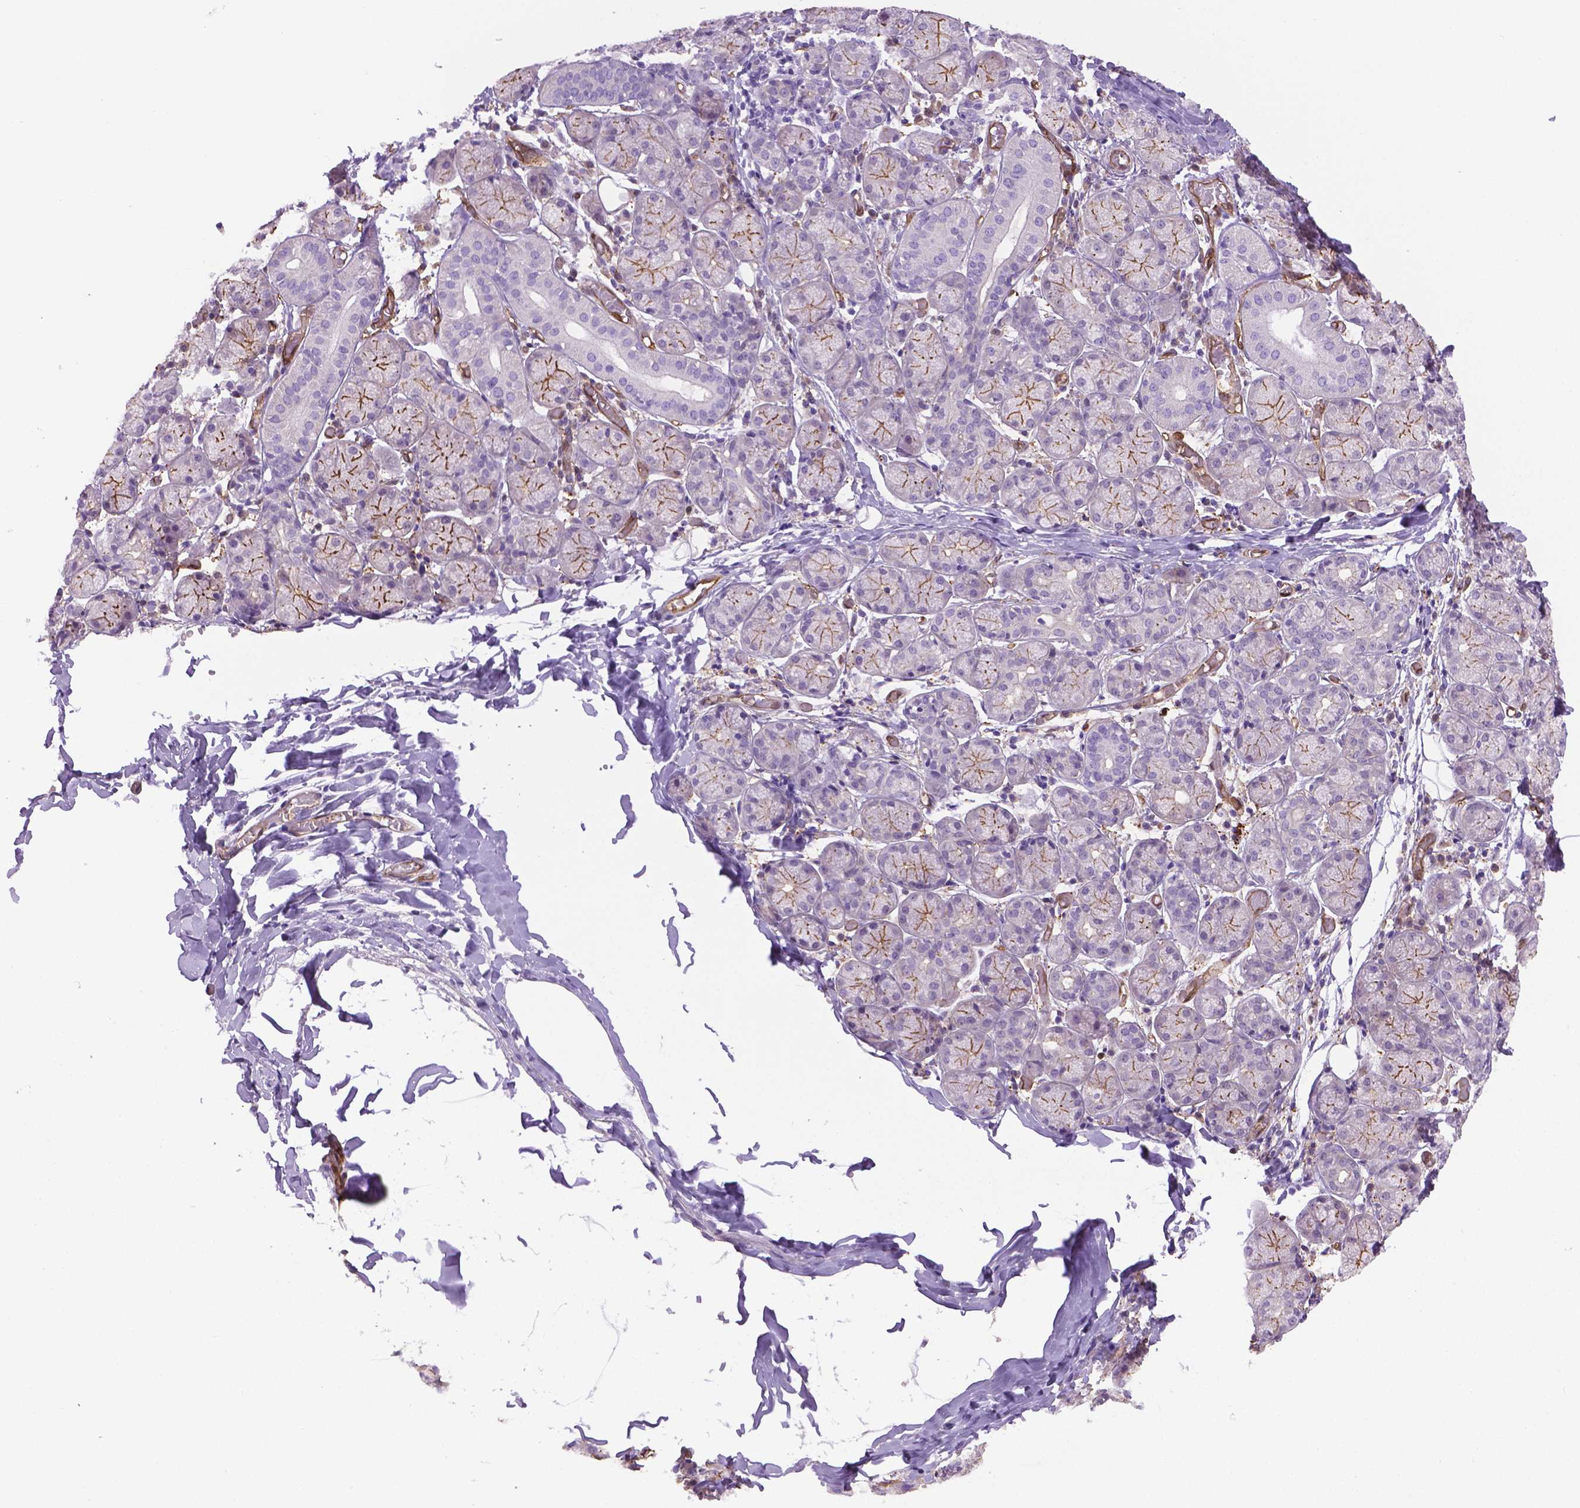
{"staining": {"intensity": "moderate", "quantity": "25%-75%", "location": "cytoplasmic/membranous"}, "tissue": "salivary gland", "cell_type": "Glandular cells", "image_type": "normal", "snomed": [{"axis": "morphology", "description": "Normal tissue, NOS"}, {"axis": "topography", "description": "Salivary gland"}, {"axis": "topography", "description": "Peripheral nerve tissue"}], "caption": "Immunohistochemical staining of benign human salivary gland exhibits medium levels of moderate cytoplasmic/membranous staining in approximately 25%-75% of glandular cells.", "gene": "CLIC4", "patient": {"sex": "female", "age": 24}}